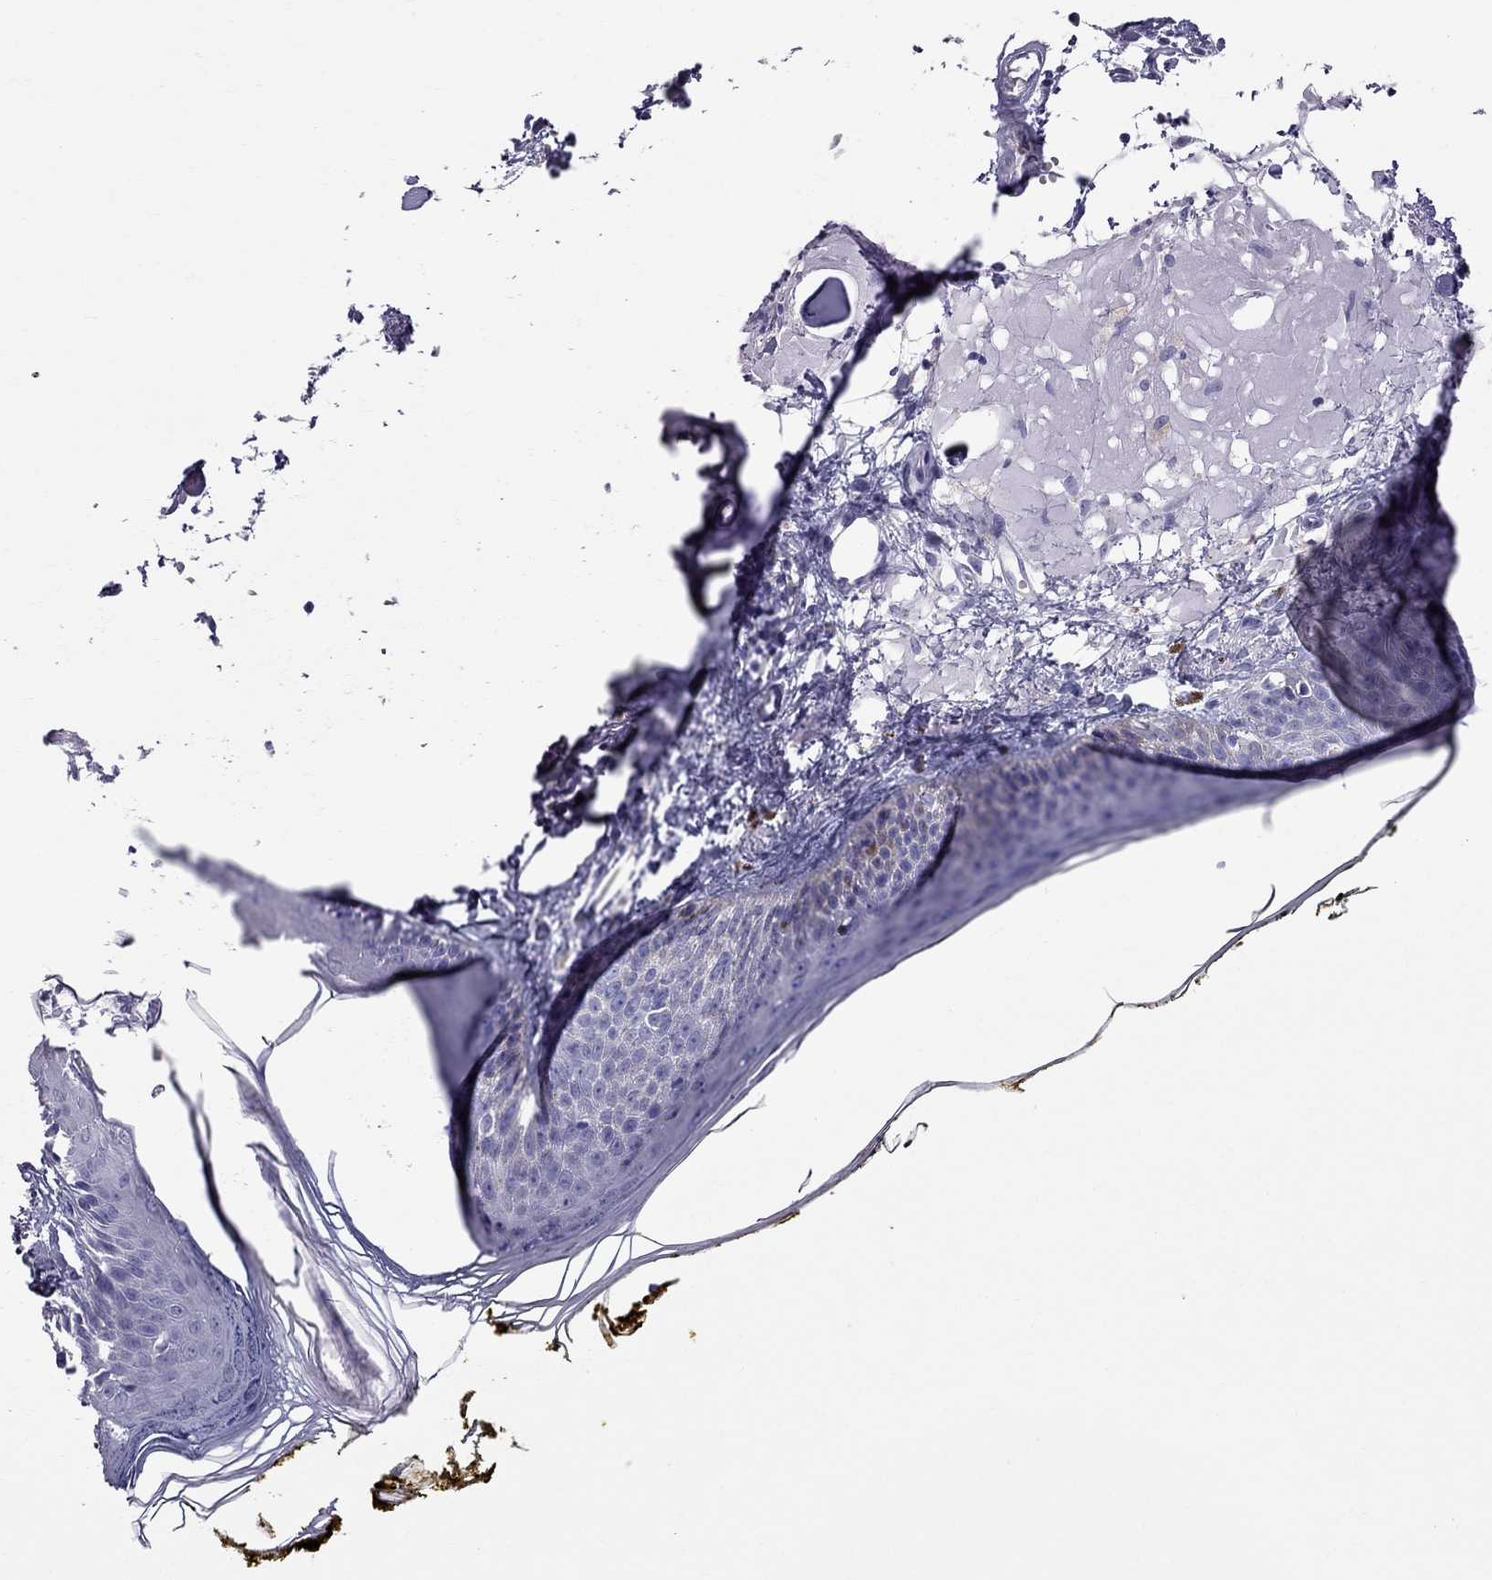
{"staining": {"intensity": "negative", "quantity": "none", "location": "none"}, "tissue": "skin", "cell_type": "Fibroblasts", "image_type": "normal", "snomed": [{"axis": "morphology", "description": "Normal tissue, NOS"}, {"axis": "topography", "description": "Skin"}], "caption": "The immunohistochemistry (IHC) histopathology image has no significant staining in fibroblasts of skin. (Brightfield microscopy of DAB (3,3'-diaminobenzidine) IHC at high magnification).", "gene": "TTLL13", "patient": {"sex": "male", "age": 76}}